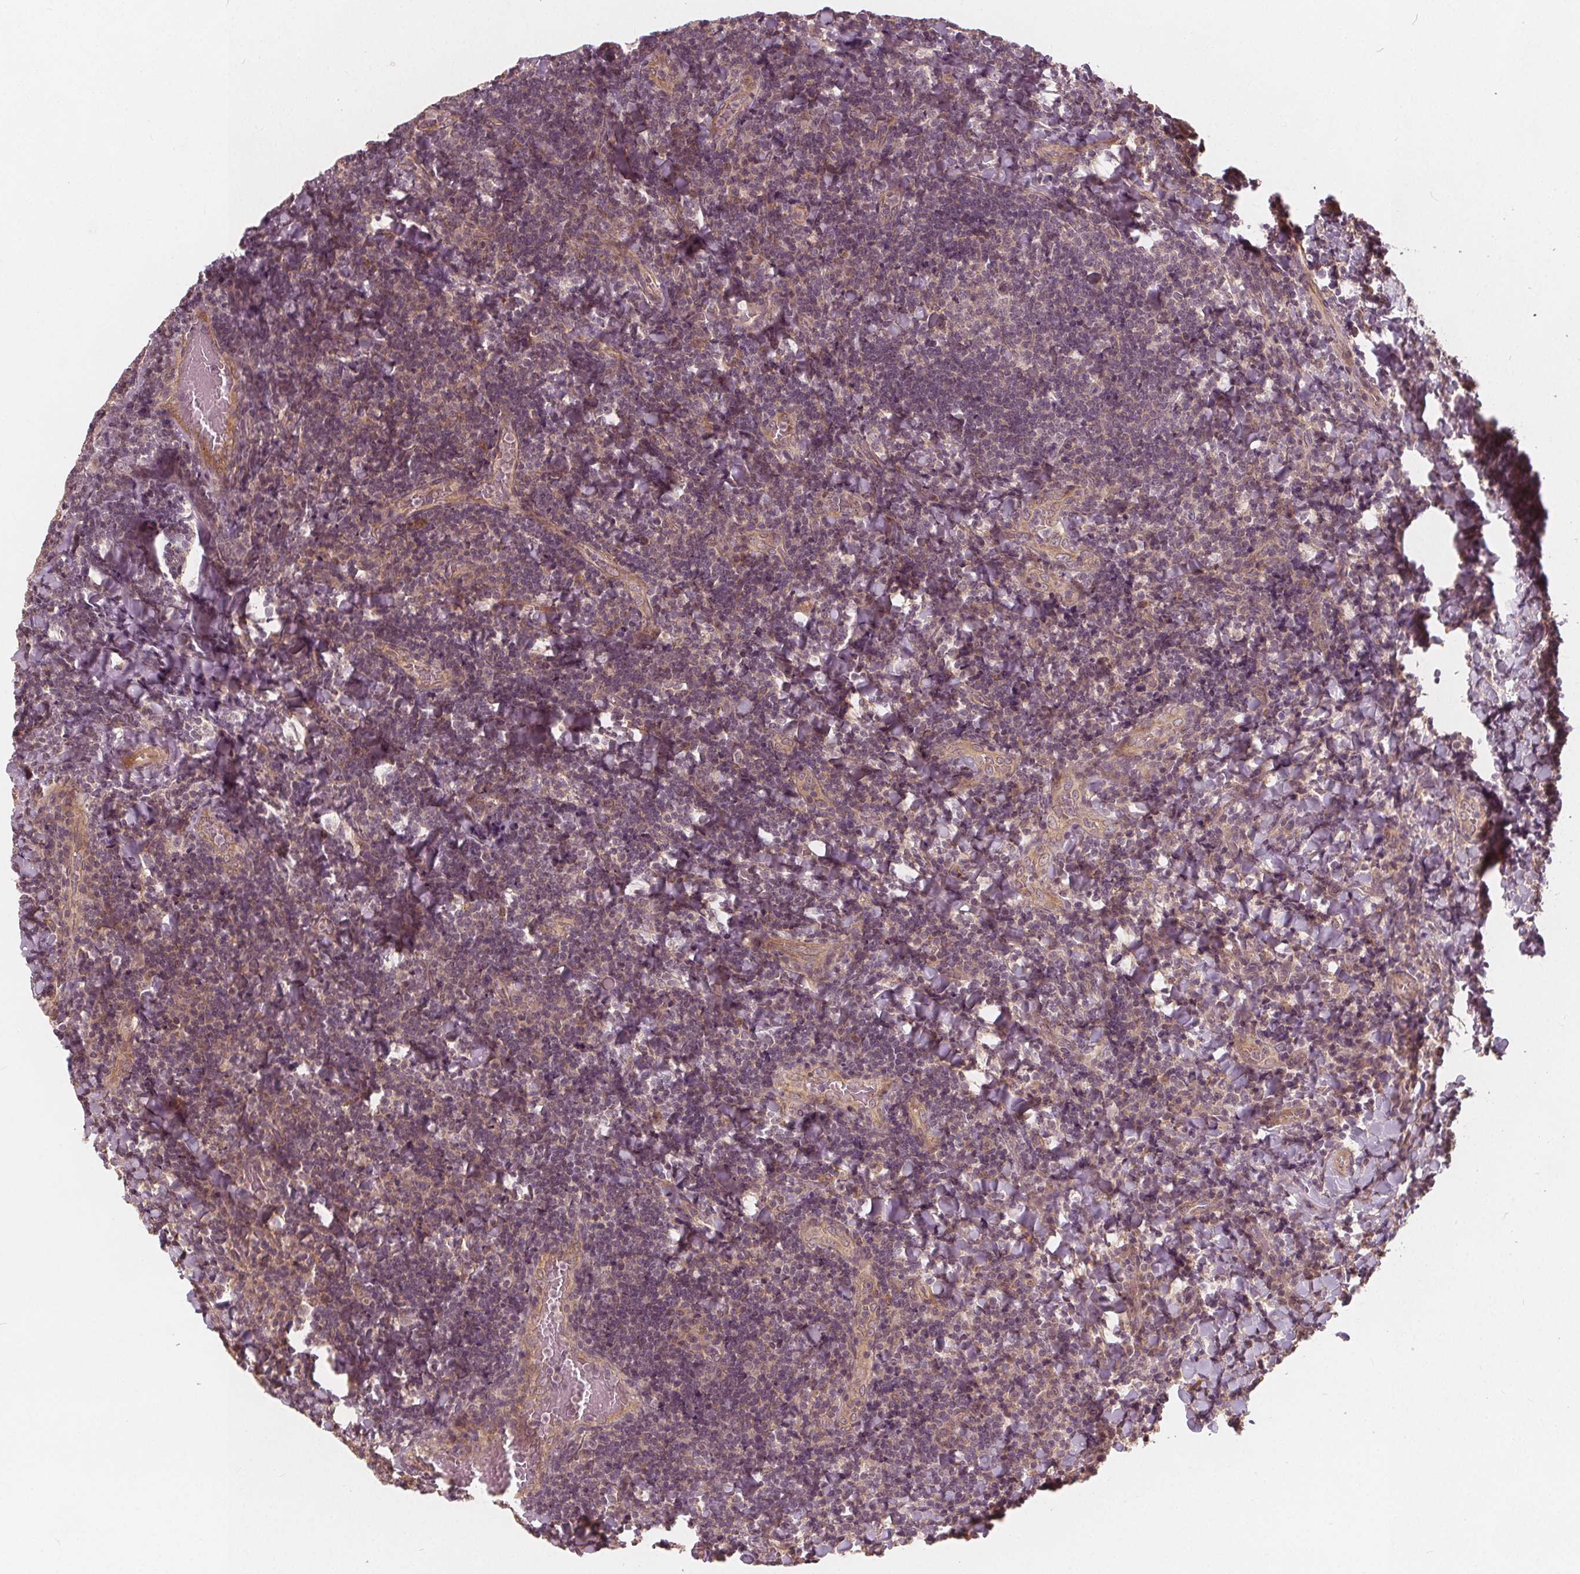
{"staining": {"intensity": "negative", "quantity": "none", "location": "none"}, "tissue": "tonsil", "cell_type": "Germinal center cells", "image_type": "normal", "snomed": [{"axis": "morphology", "description": "Normal tissue, NOS"}, {"axis": "topography", "description": "Tonsil"}], "caption": "A micrograph of human tonsil is negative for staining in germinal center cells. (Stains: DAB IHC with hematoxylin counter stain, Microscopy: brightfield microscopy at high magnification).", "gene": "SNX12", "patient": {"sex": "male", "age": 17}}